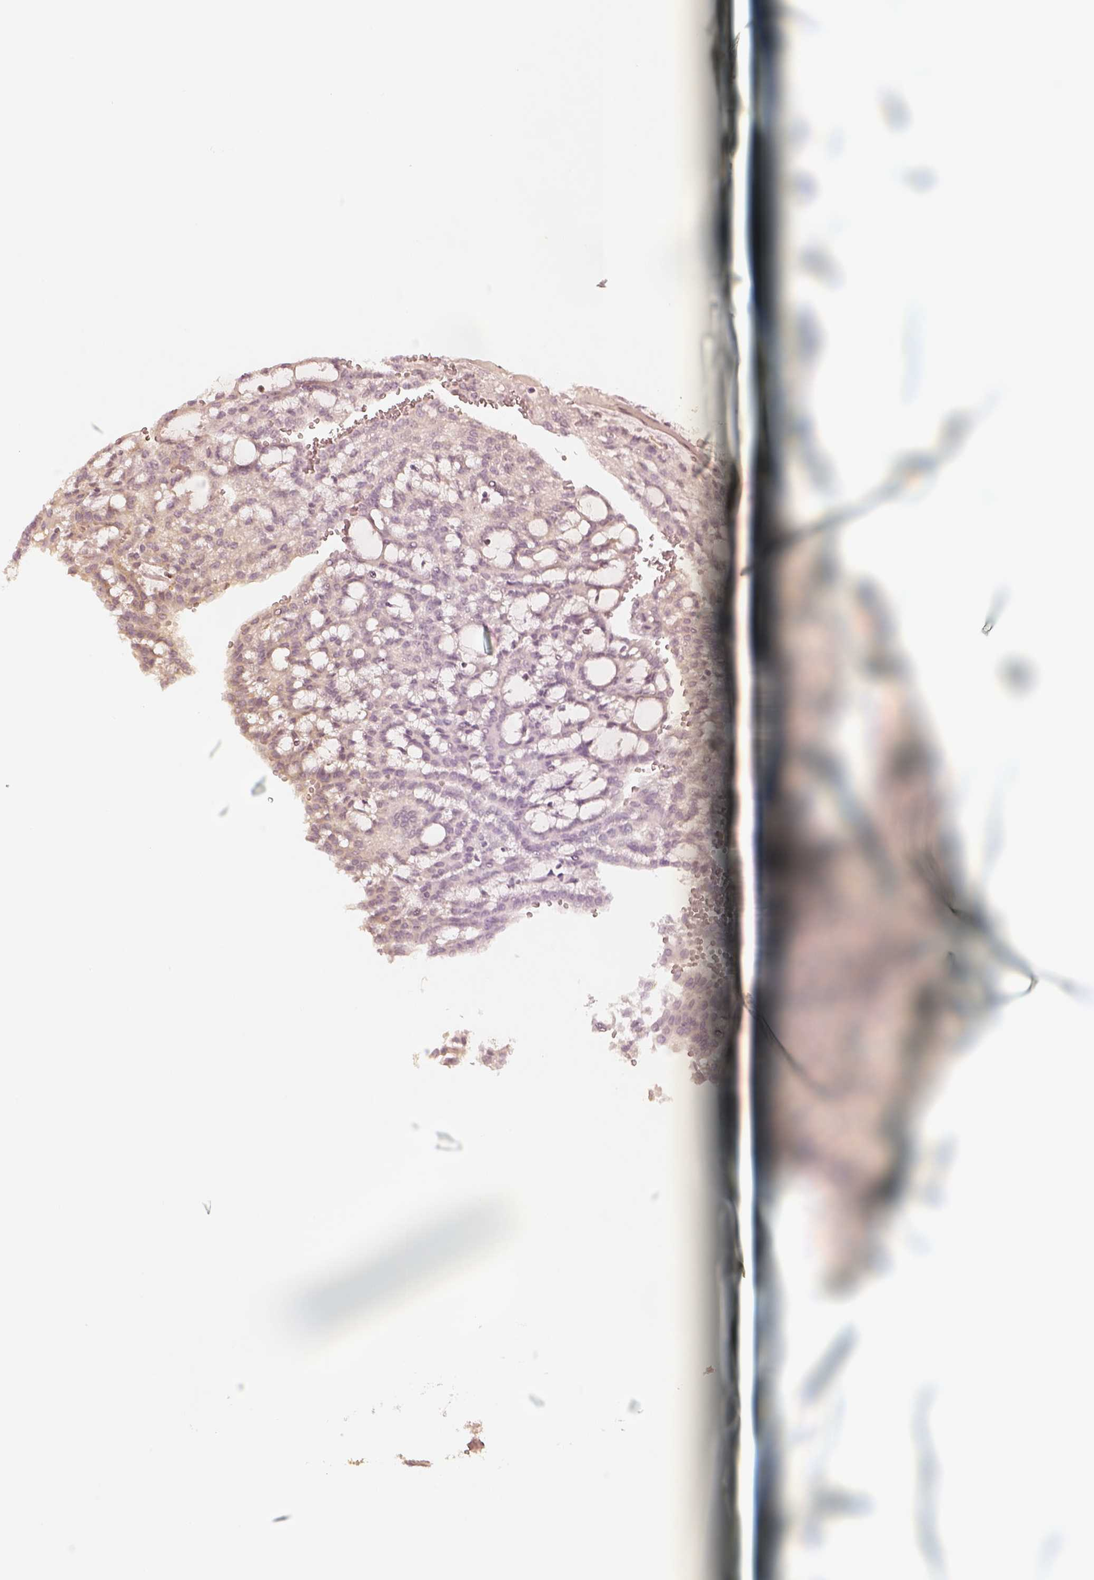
{"staining": {"intensity": "negative", "quantity": "none", "location": "none"}, "tissue": "renal cancer", "cell_type": "Tumor cells", "image_type": "cancer", "snomed": [{"axis": "morphology", "description": "Adenocarcinoma, NOS"}, {"axis": "topography", "description": "Kidney"}], "caption": "Tumor cells are negative for brown protein staining in renal adenocarcinoma. (DAB immunohistochemistry, high magnification).", "gene": "GORASP2", "patient": {"sex": "male", "age": 63}}